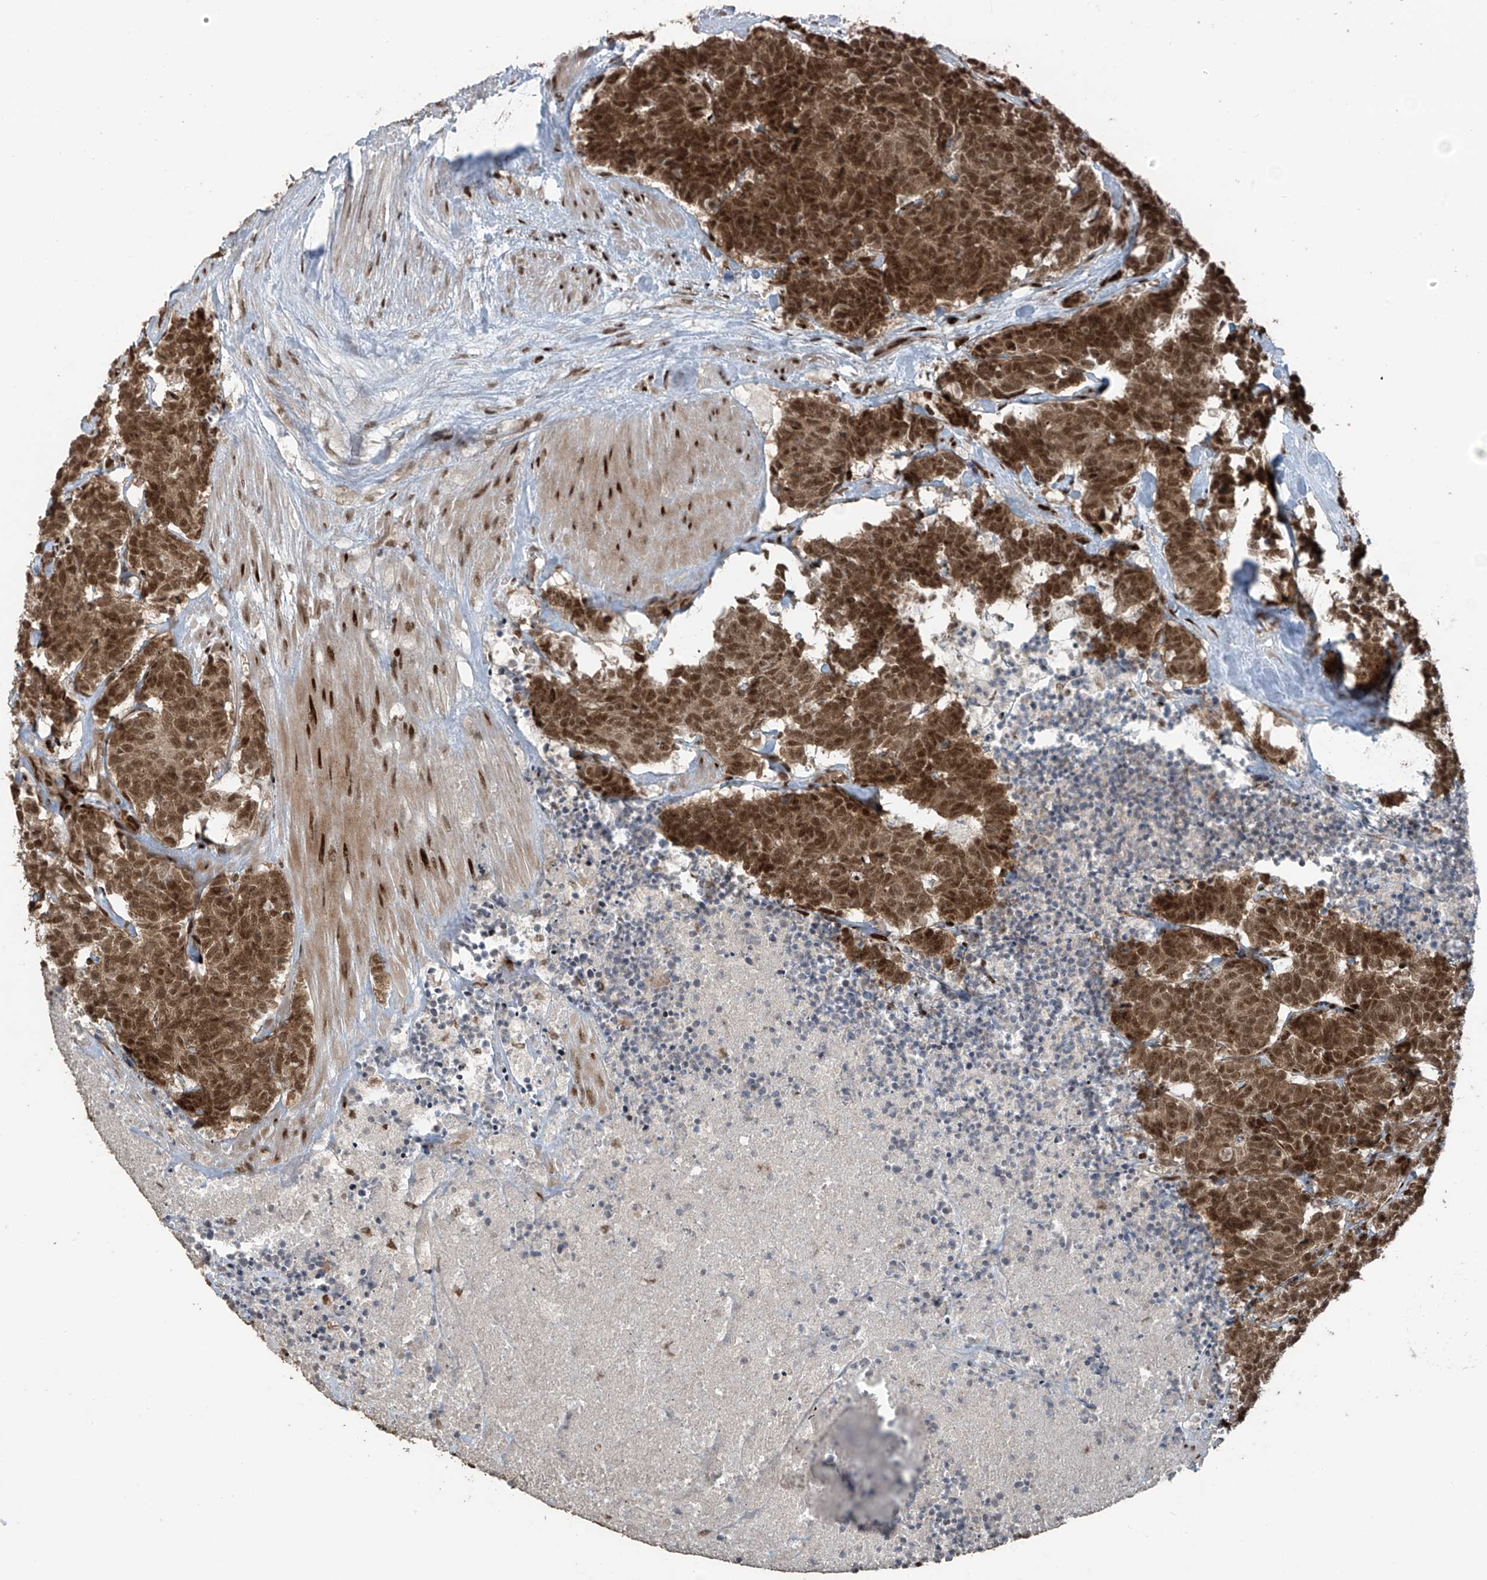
{"staining": {"intensity": "strong", "quantity": ">75%", "location": "cytoplasmic/membranous,nuclear"}, "tissue": "carcinoid", "cell_type": "Tumor cells", "image_type": "cancer", "snomed": [{"axis": "morphology", "description": "Carcinoma, NOS"}, {"axis": "morphology", "description": "Carcinoid, malignant, NOS"}, {"axis": "topography", "description": "Urinary bladder"}], "caption": "Protein expression analysis of human carcinoma reveals strong cytoplasmic/membranous and nuclear staining in approximately >75% of tumor cells. (IHC, brightfield microscopy, high magnification).", "gene": "PCNP", "patient": {"sex": "male", "age": 57}}